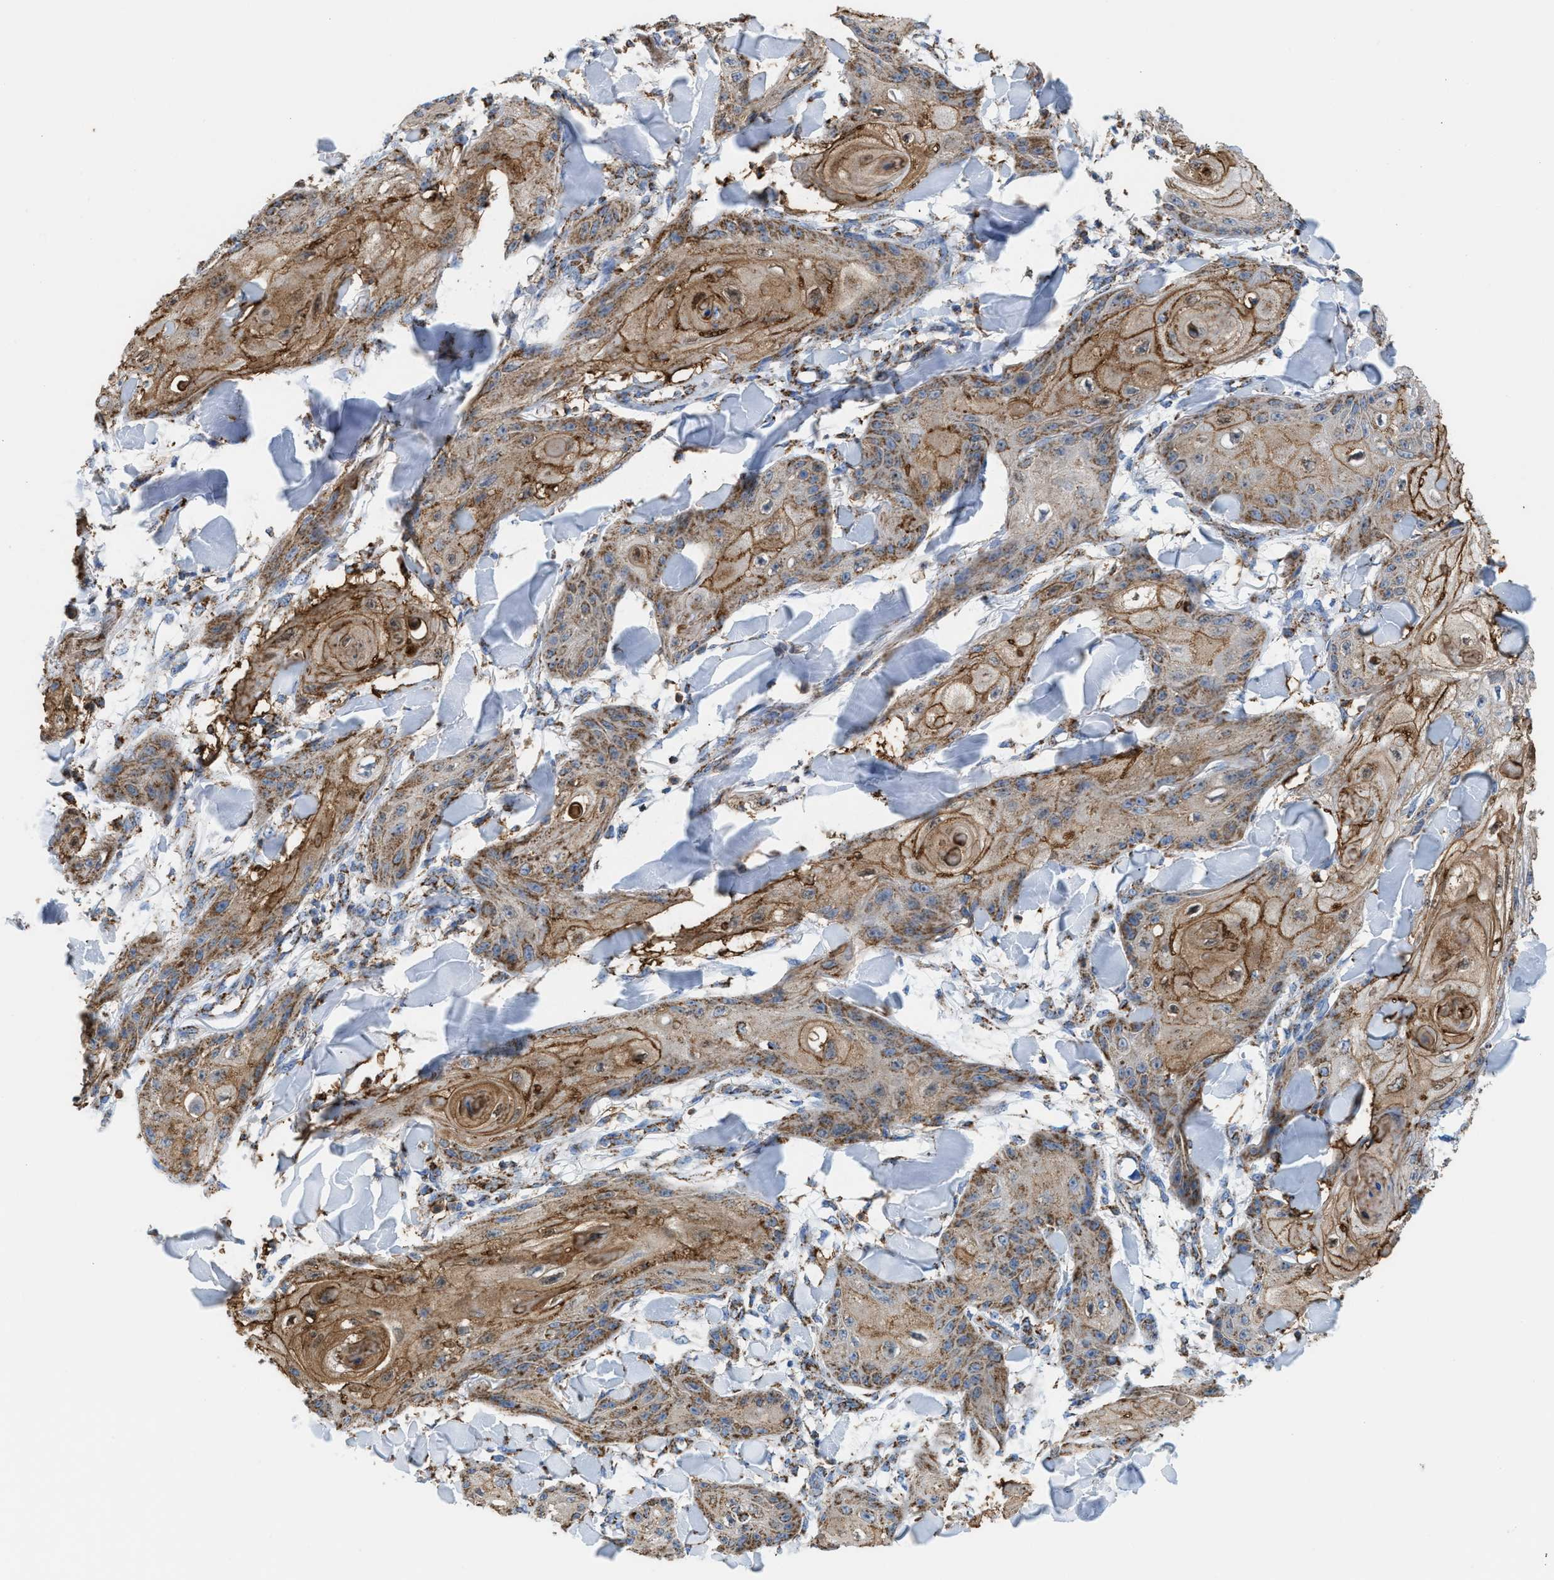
{"staining": {"intensity": "moderate", "quantity": ">75%", "location": "cytoplasmic/membranous"}, "tissue": "skin cancer", "cell_type": "Tumor cells", "image_type": "cancer", "snomed": [{"axis": "morphology", "description": "Squamous cell carcinoma, NOS"}, {"axis": "topography", "description": "Skin"}], "caption": "Immunohistochemical staining of human skin squamous cell carcinoma shows medium levels of moderate cytoplasmic/membranous expression in approximately >75% of tumor cells.", "gene": "ECHS1", "patient": {"sex": "male", "age": 74}}